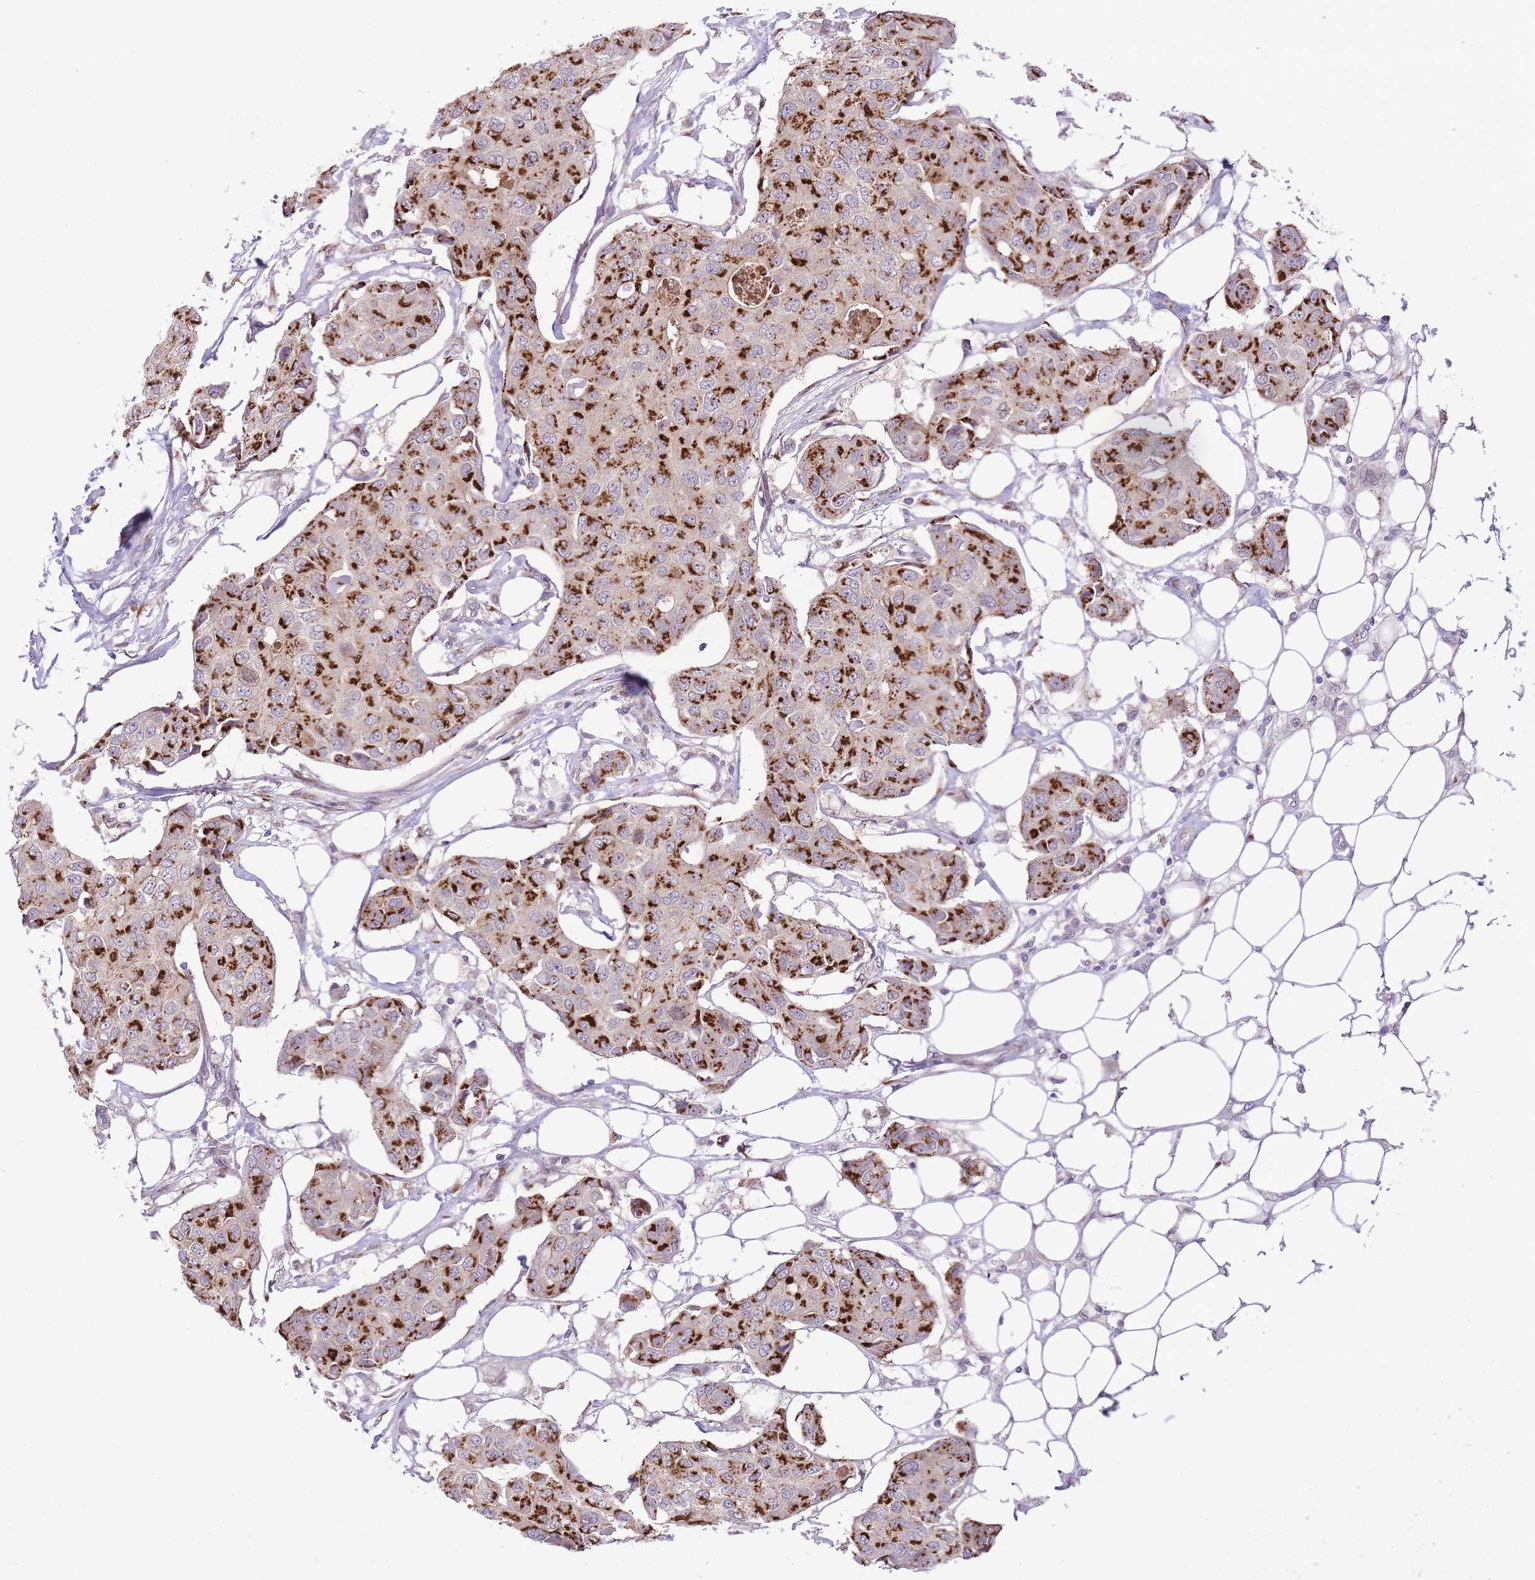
{"staining": {"intensity": "strong", "quantity": ">75%", "location": "cytoplasmic/membranous"}, "tissue": "breast cancer", "cell_type": "Tumor cells", "image_type": "cancer", "snomed": [{"axis": "morphology", "description": "Duct carcinoma"}, {"axis": "topography", "description": "Breast"}, {"axis": "topography", "description": "Lymph node"}], "caption": "Immunohistochemical staining of breast invasive ductal carcinoma reveals high levels of strong cytoplasmic/membranous protein positivity in approximately >75% of tumor cells.", "gene": "ZBED5", "patient": {"sex": "female", "age": 80}}